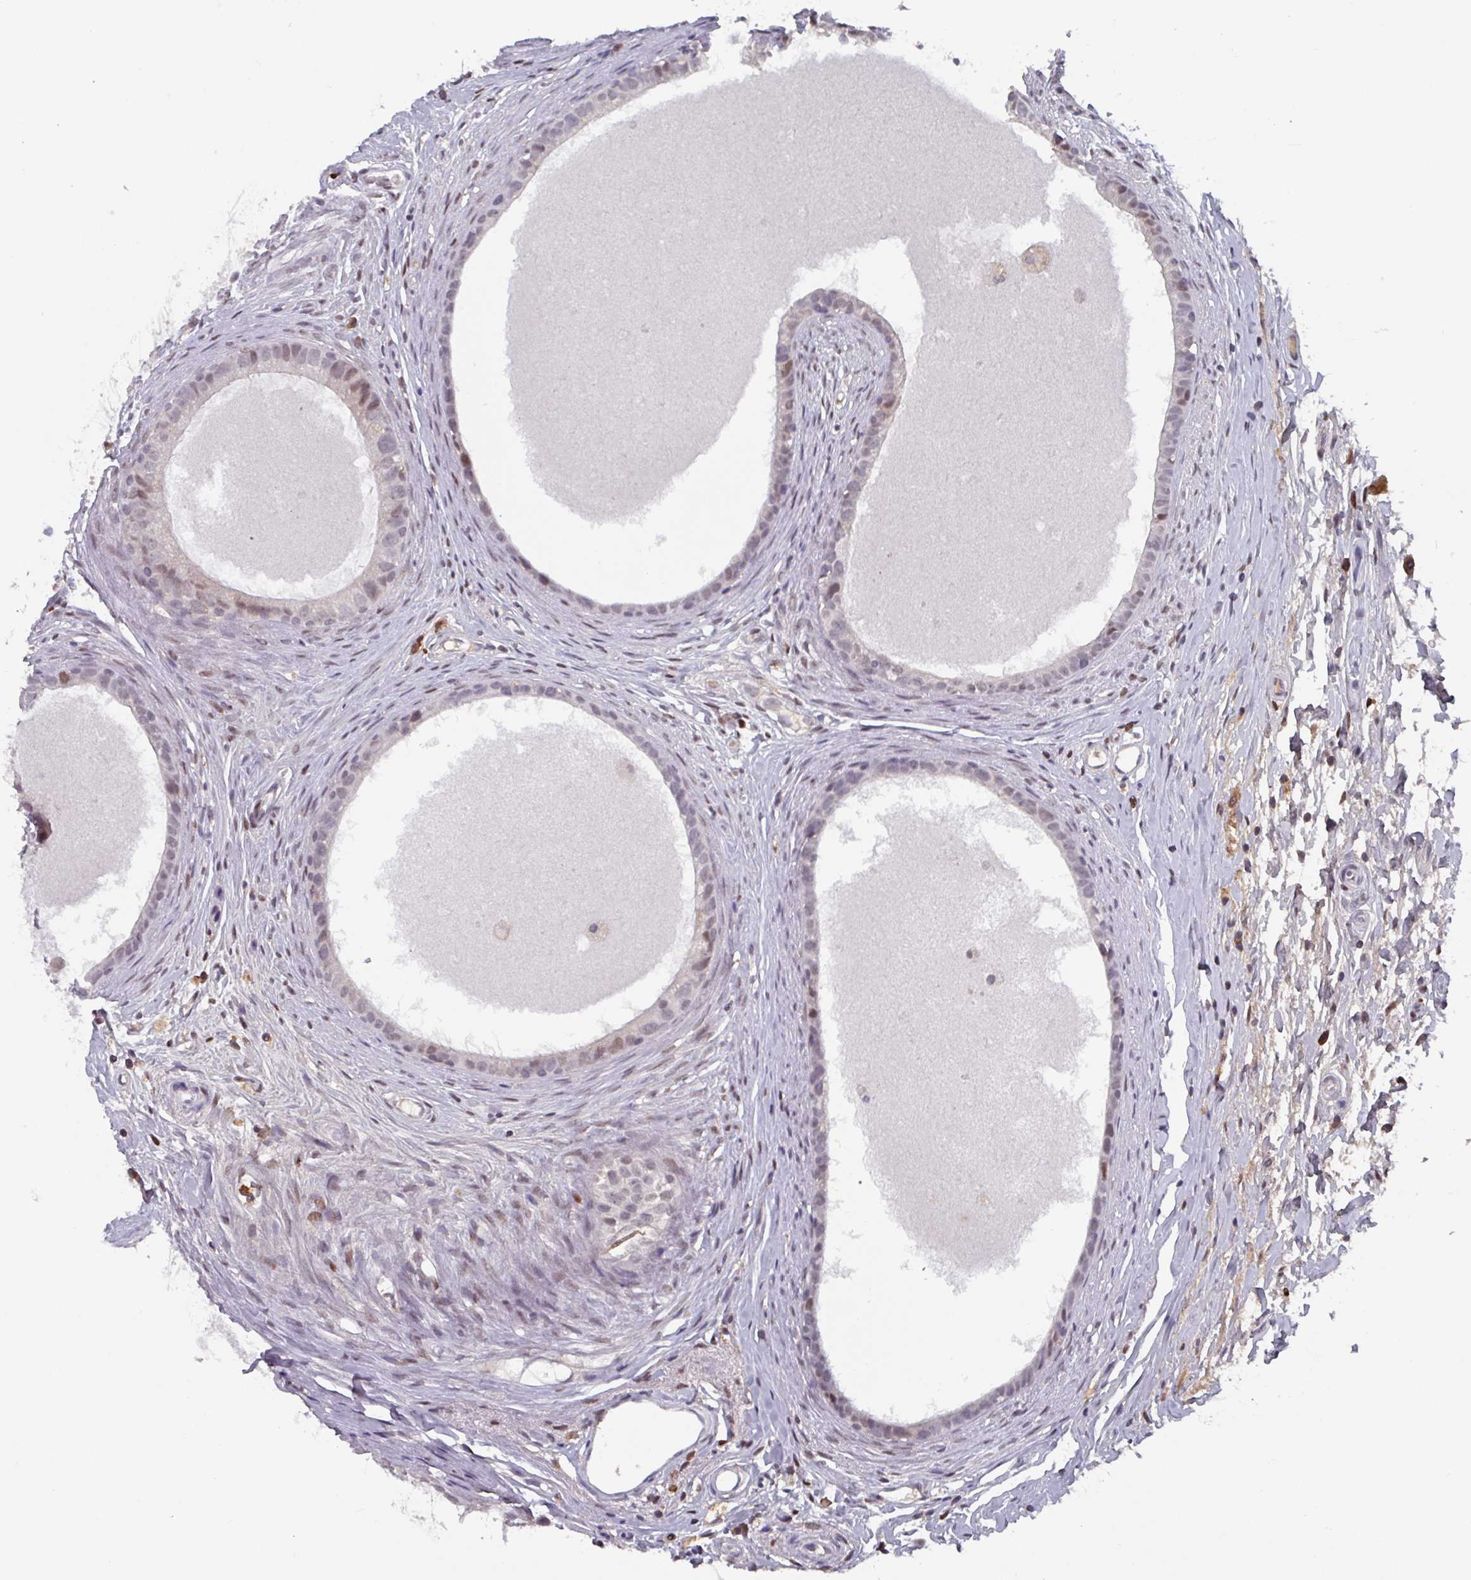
{"staining": {"intensity": "weak", "quantity": "25%-75%", "location": "nuclear"}, "tissue": "epididymis", "cell_type": "Glandular cells", "image_type": "normal", "snomed": [{"axis": "morphology", "description": "Normal tissue, NOS"}, {"axis": "topography", "description": "Epididymis"}], "caption": "Immunohistochemistry (IHC) image of benign epididymis: human epididymis stained using immunohistochemistry (IHC) shows low levels of weak protein expression localized specifically in the nuclear of glandular cells, appearing as a nuclear brown color.", "gene": "PRRX1", "patient": {"sex": "male", "age": 80}}